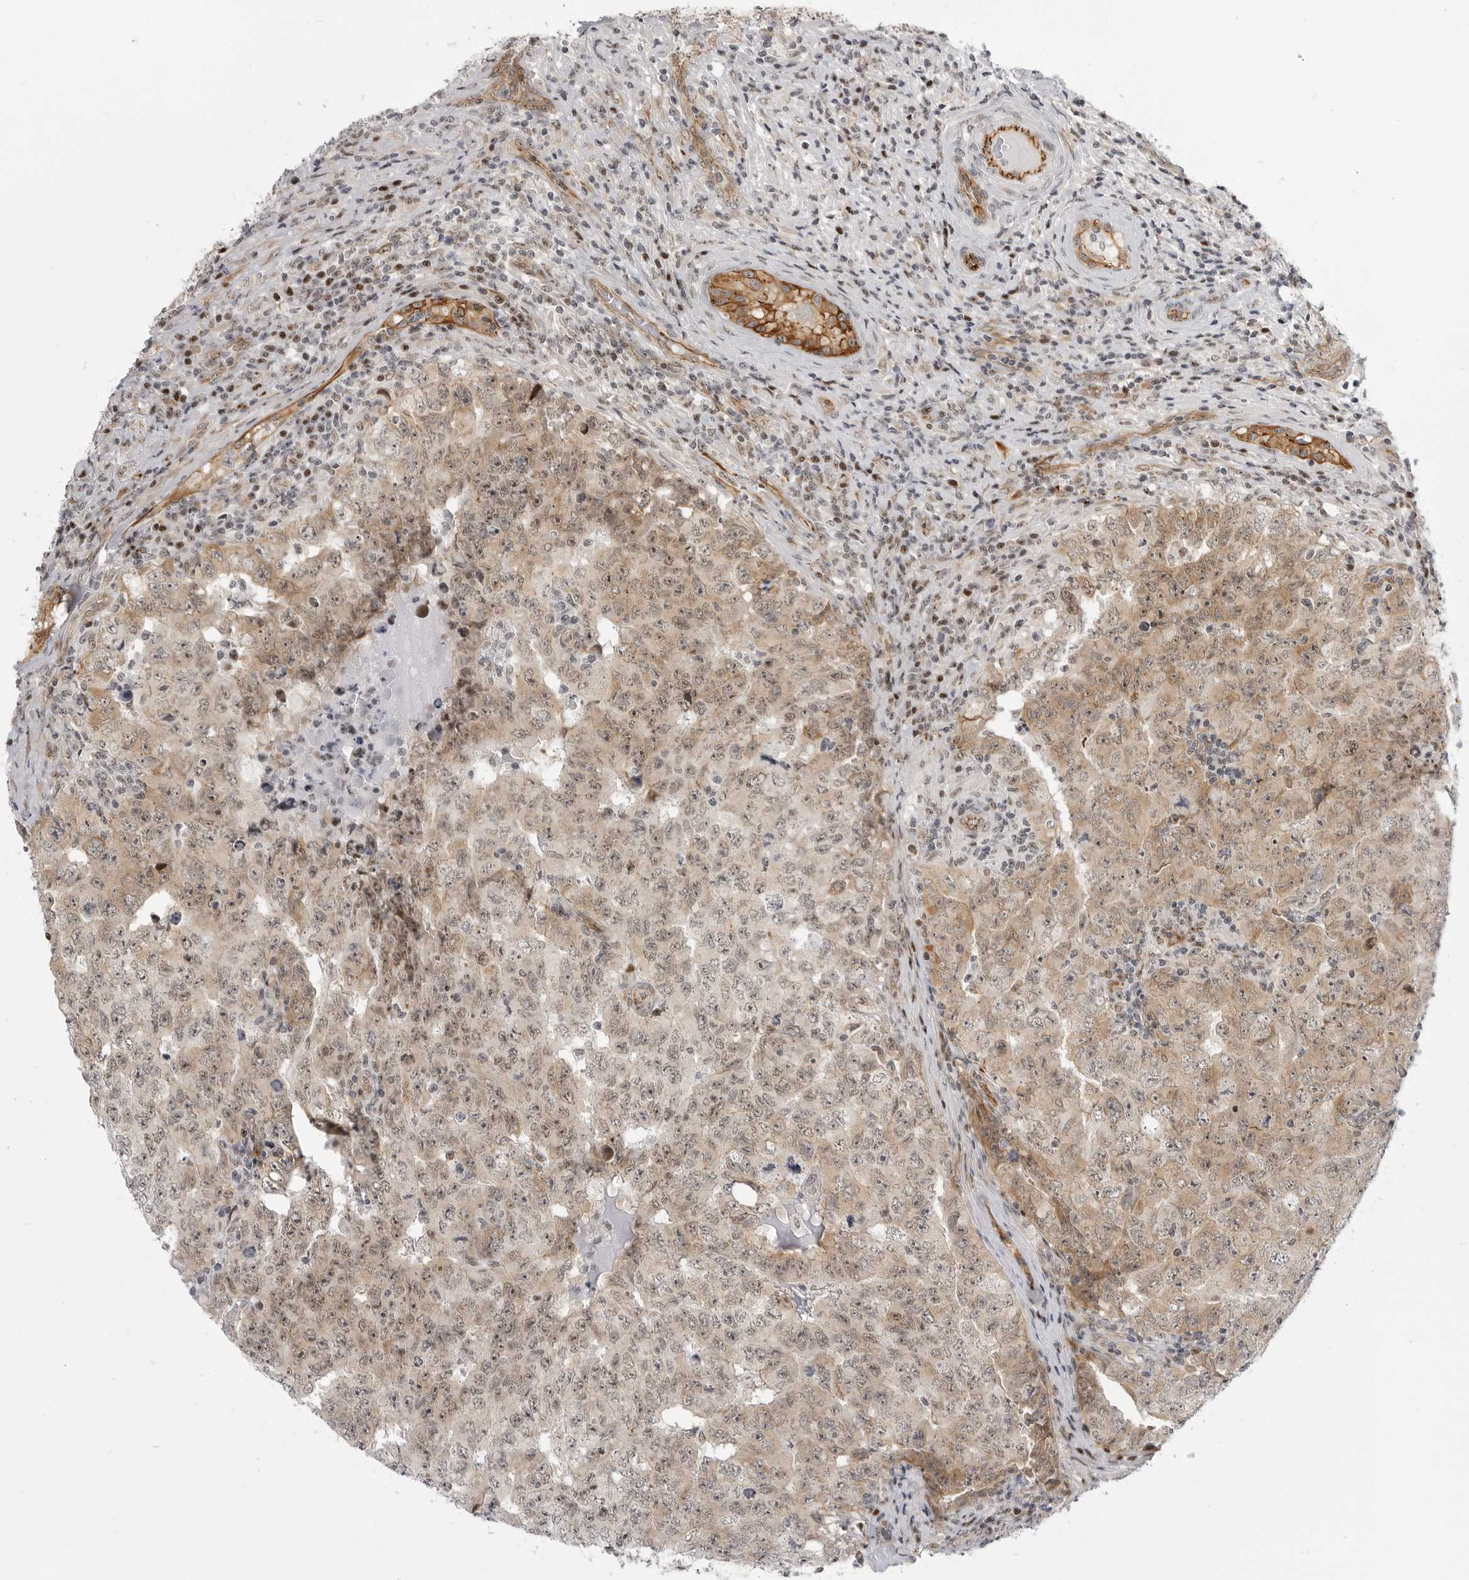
{"staining": {"intensity": "weak", "quantity": ">75%", "location": "cytoplasmic/membranous,nuclear"}, "tissue": "testis cancer", "cell_type": "Tumor cells", "image_type": "cancer", "snomed": [{"axis": "morphology", "description": "Carcinoma, Embryonal, NOS"}, {"axis": "topography", "description": "Testis"}], "caption": "Protein staining of testis cancer (embryonal carcinoma) tissue reveals weak cytoplasmic/membranous and nuclear staining in approximately >75% of tumor cells. (IHC, brightfield microscopy, high magnification).", "gene": "CEP295NL", "patient": {"sex": "male", "age": 26}}